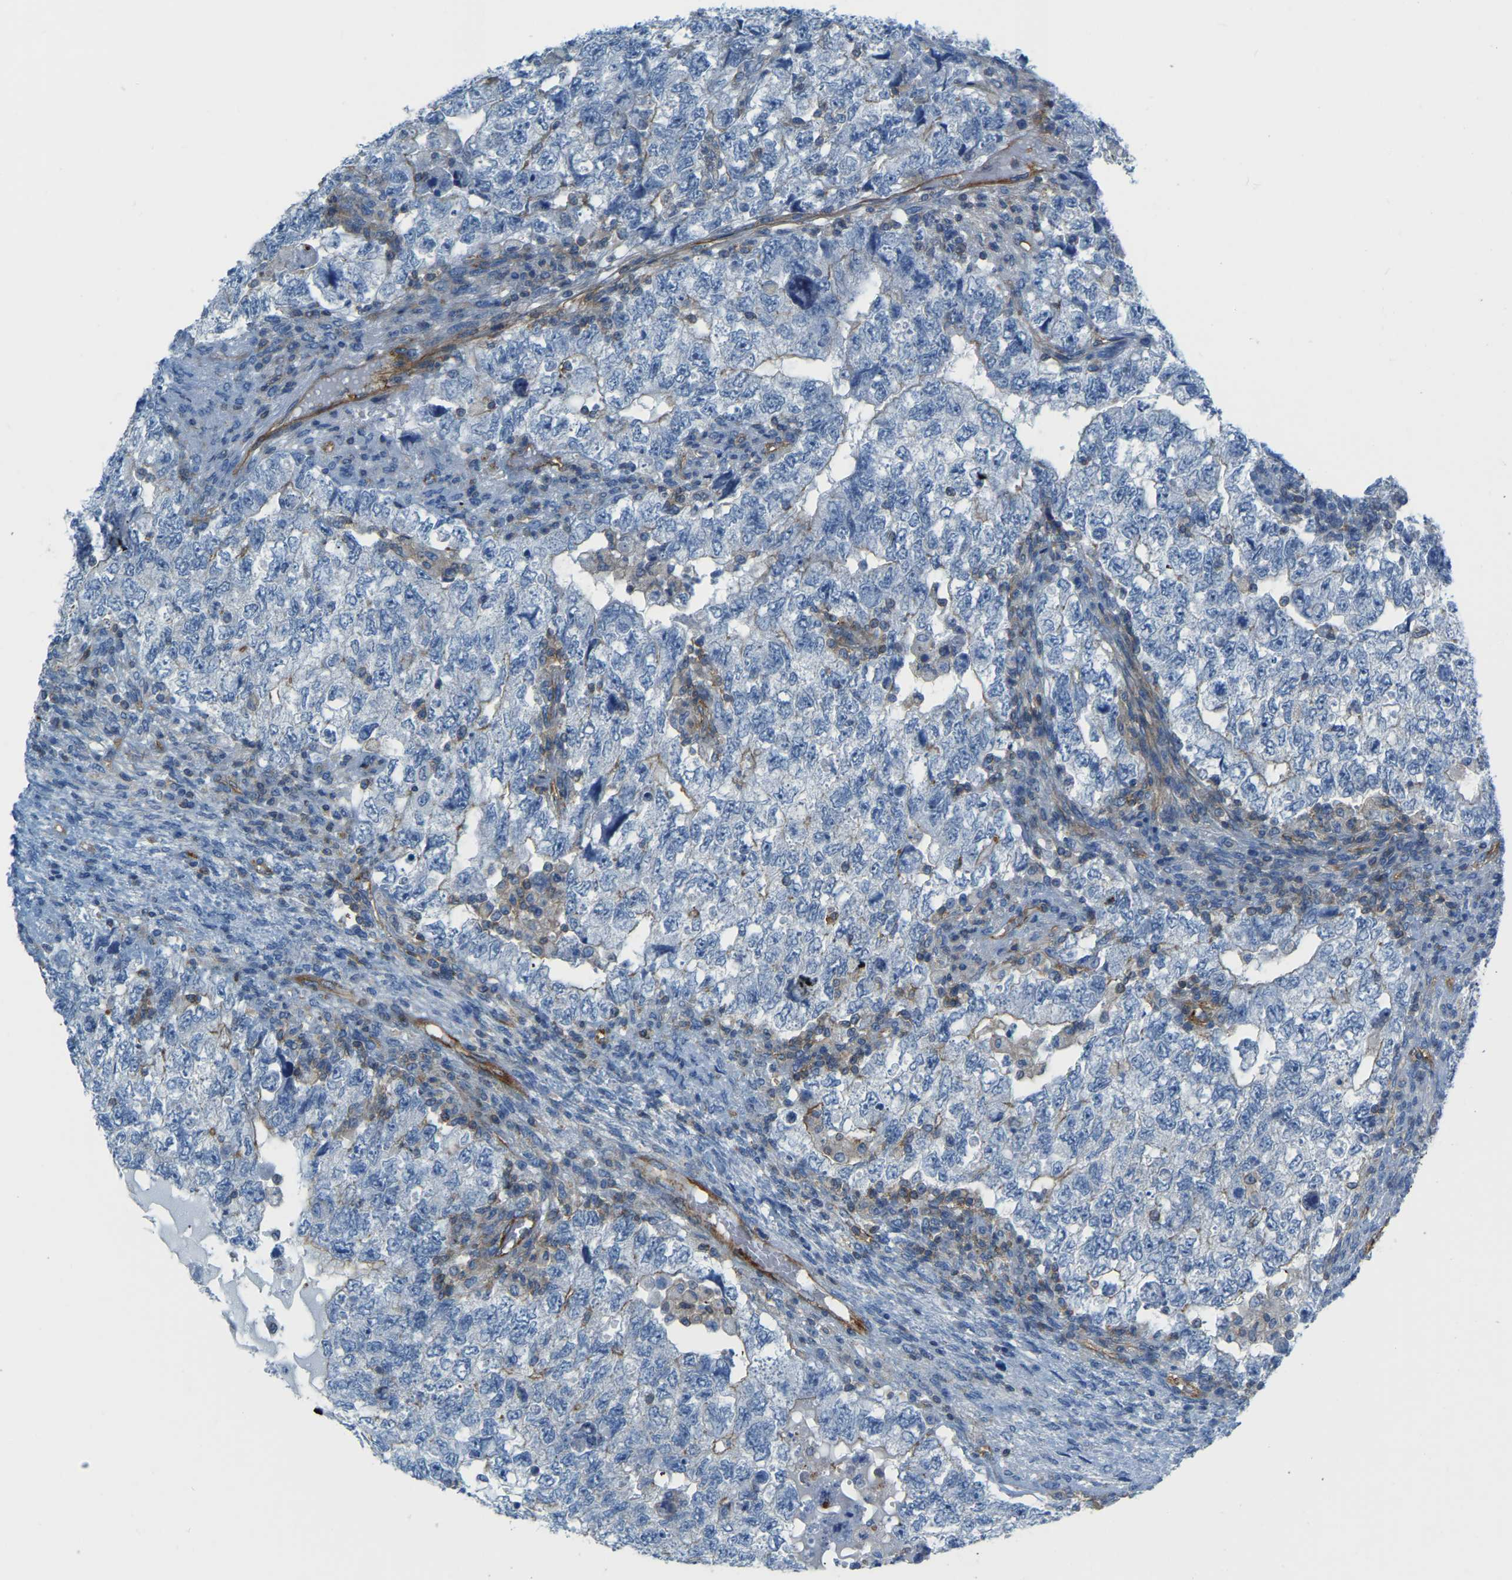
{"staining": {"intensity": "negative", "quantity": "none", "location": "none"}, "tissue": "testis cancer", "cell_type": "Tumor cells", "image_type": "cancer", "snomed": [{"axis": "morphology", "description": "Carcinoma, Embryonal, NOS"}, {"axis": "topography", "description": "Testis"}], "caption": "Histopathology image shows no protein positivity in tumor cells of embryonal carcinoma (testis) tissue. (IHC, brightfield microscopy, high magnification).", "gene": "MYL3", "patient": {"sex": "male", "age": 36}}